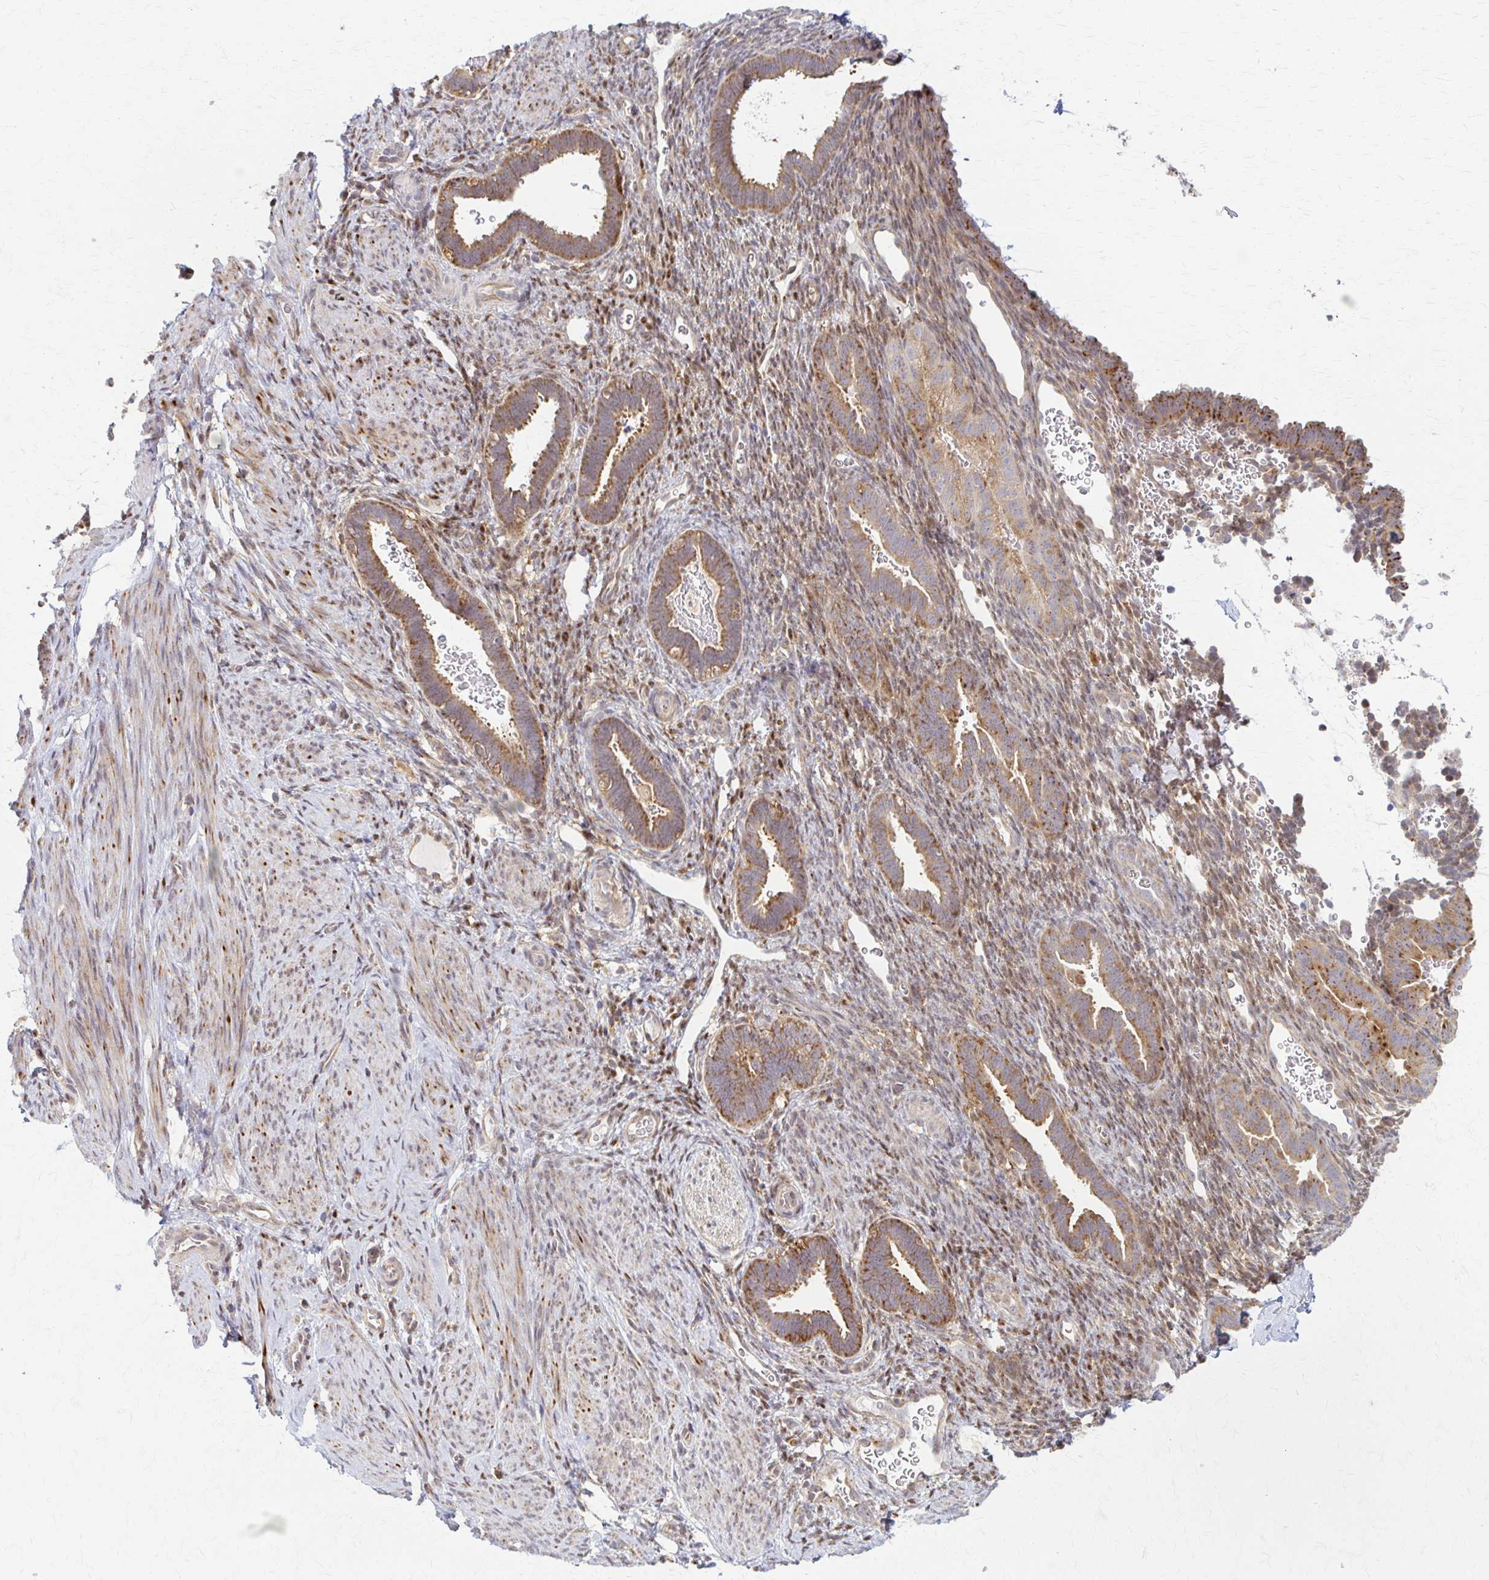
{"staining": {"intensity": "moderate", "quantity": "<25%", "location": "cytoplasmic/membranous"}, "tissue": "endometrium", "cell_type": "Cells in endometrial stroma", "image_type": "normal", "snomed": [{"axis": "morphology", "description": "Normal tissue, NOS"}, {"axis": "topography", "description": "Endometrium"}], "caption": "Immunohistochemical staining of unremarkable endometrium exhibits moderate cytoplasmic/membranous protein expression in approximately <25% of cells in endometrial stroma.", "gene": "ARHGAP35", "patient": {"sex": "female", "age": 34}}